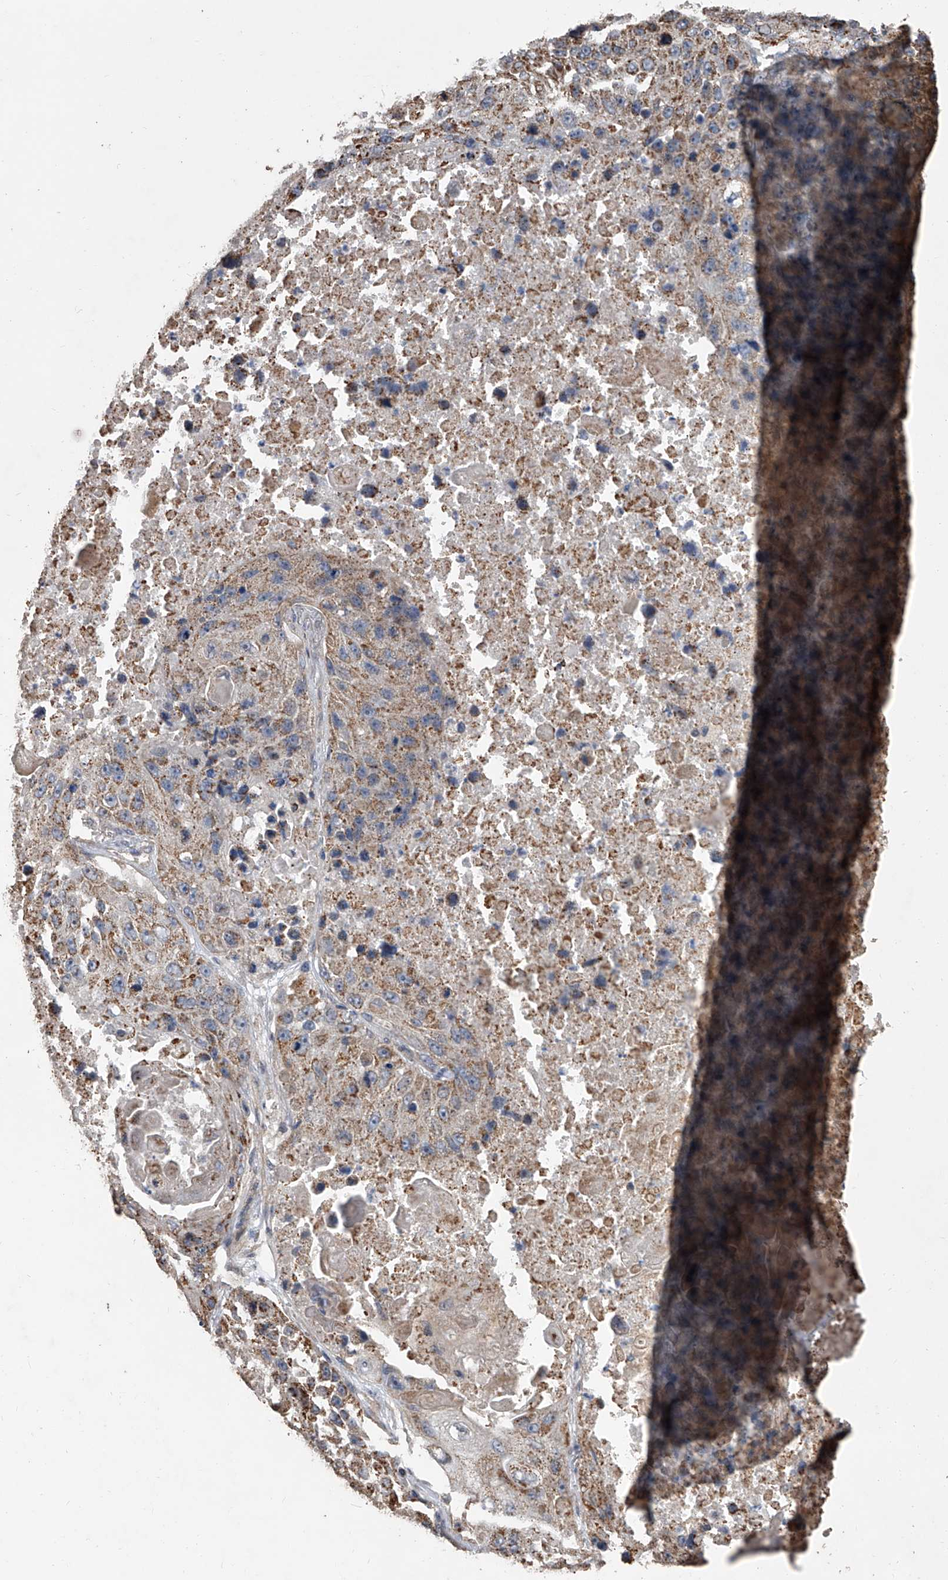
{"staining": {"intensity": "moderate", "quantity": "25%-75%", "location": "cytoplasmic/membranous"}, "tissue": "lung cancer", "cell_type": "Tumor cells", "image_type": "cancer", "snomed": [{"axis": "morphology", "description": "Squamous cell carcinoma, NOS"}, {"axis": "topography", "description": "Lung"}], "caption": "Lung cancer was stained to show a protein in brown. There is medium levels of moderate cytoplasmic/membranous positivity in approximately 25%-75% of tumor cells.", "gene": "LTV1", "patient": {"sex": "male", "age": 61}}